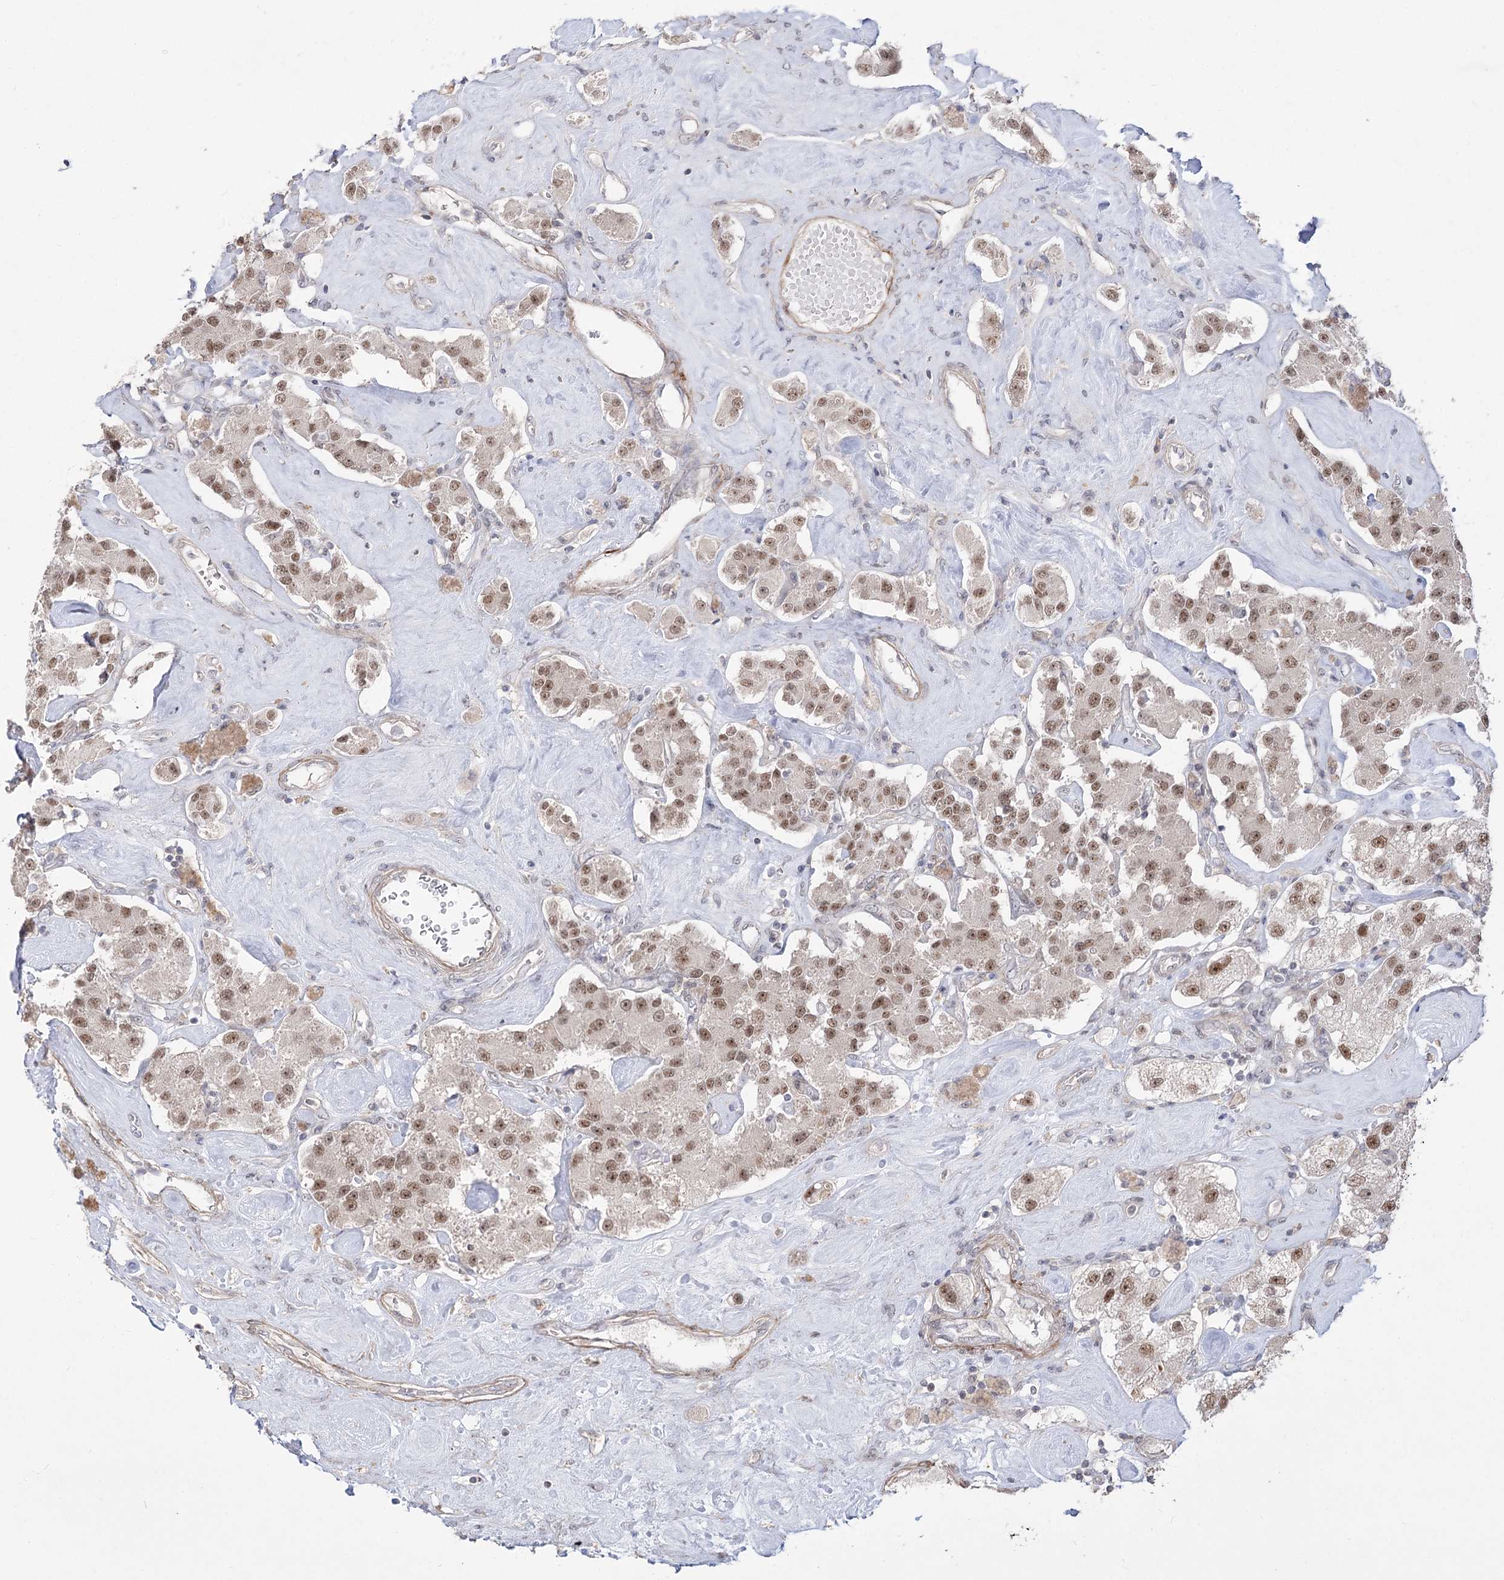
{"staining": {"intensity": "moderate", "quantity": ">75%", "location": "cytoplasmic/membranous,nuclear"}, "tissue": "carcinoid", "cell_type": "Tumor cells", "image_type": "cancer", "snomed": [{"axis": "morphology", "description": "Carcinoid, malignant, NOS"}, {"axis": "topography", "description": "Pancreas"}], "caption": "Immunohistochemical staining of carcinoid shows medium levels of moderate cytoplasmic/membranous and nuclear expression in about >75% of tumor cells.", "gene": "ZSCAN23", "patient": {"sex": "male", "age": 41}}